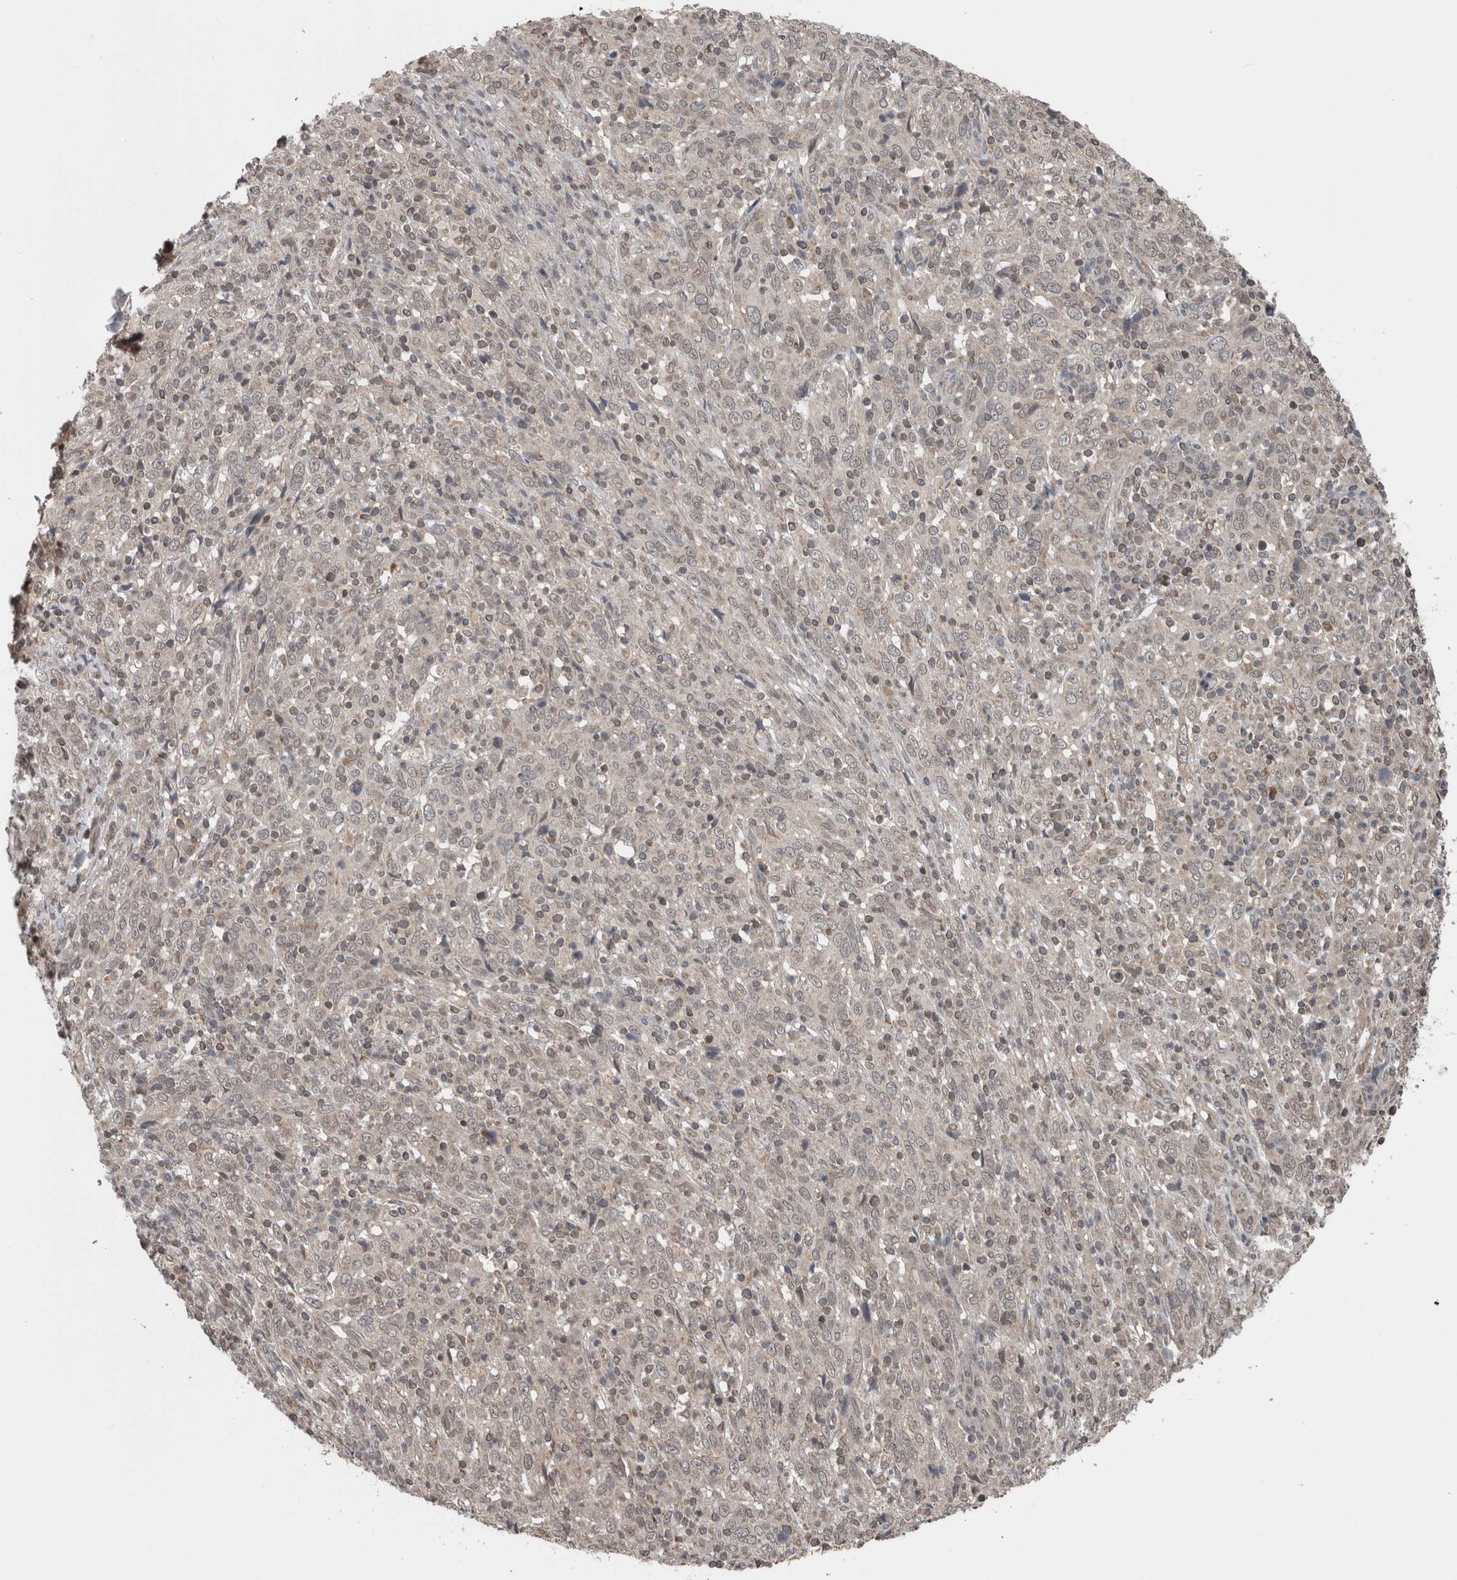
{"staining": {"intensity": "weak", "quantity": "<25%", "location": "cytoplasmic/membranous,nuclear"}, "tissue": "cervical cancer", "cell_type": "Tumor cells", "image_type": "cancer", "snomed": [{"axis": "morphology", "description": "Squamous cell carcinoma, NOS"}, {"axis": "topography", "description": "Cervix"}], "caption": "Tumor cells are negative for brown protein staining in cervical squamous cell carcinoma.", "gene": "ENY2", "patient": {"sex": "female", "age": 46}}